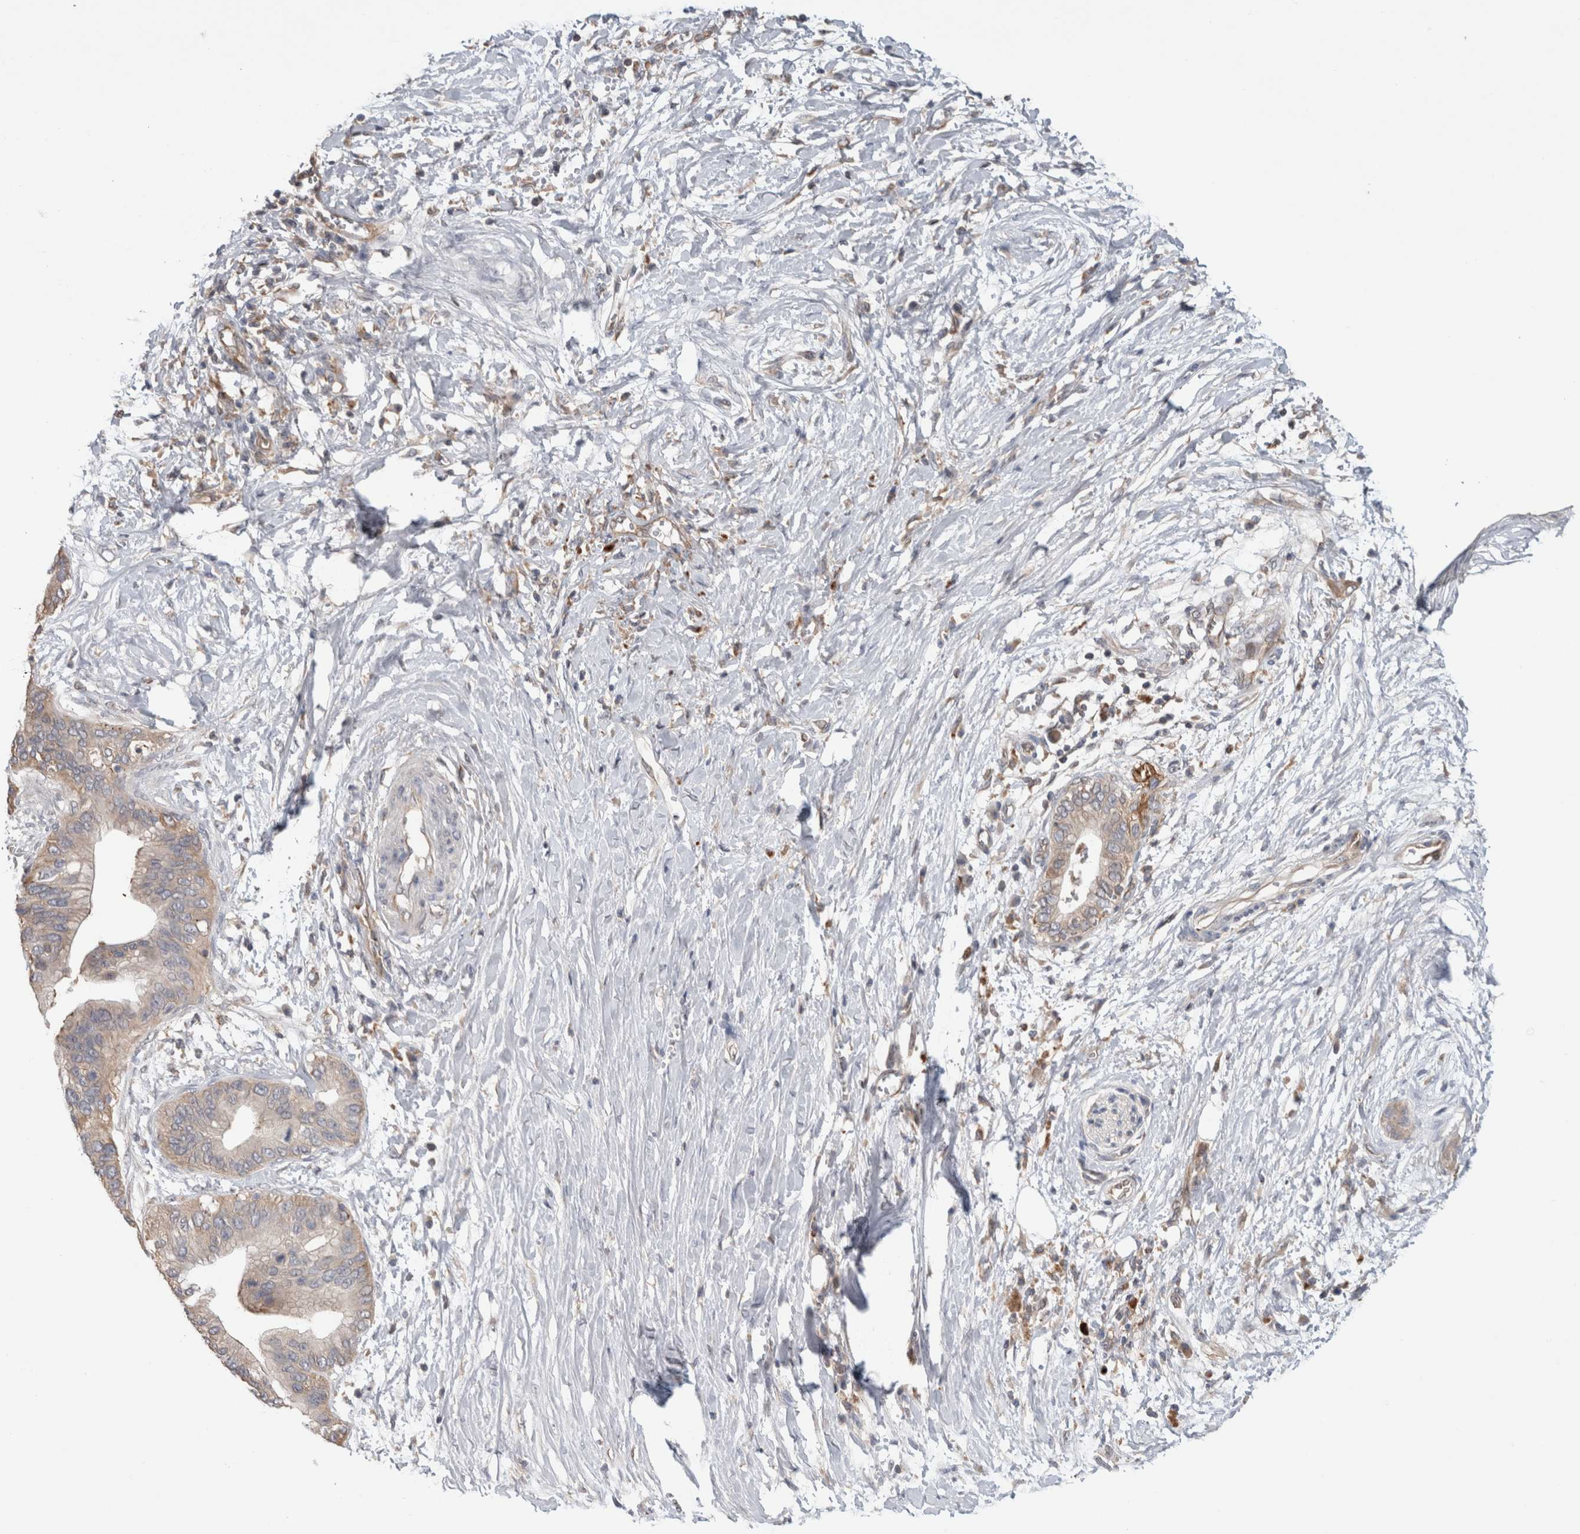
{"staining": {"intensity": "weak", "quantity": "<25%", "location": "cytoplasmic/membranous"}, "tissue": "pancreatic cancer", "cell_type": "Tumor cells", "image_type": "cancer", "snomed": [{"axis": "morphology", "description": "Normal tissue, NOS"}, {"axis": "morphology", "description": "Adenocarcinoma, NOS"}, {"axis": "topography", "description": "Pancreas"}, {"axis": "topography", "description": "Peripheral nerve tissue"}], "caption": "High power microscopy photomicrograph of an immunohistochemistry image of pancreatic cancer, revealing no significant staining in tumor cells.", "gene": "TARBP1", "patient": {"sex": "male", "age": 59}}